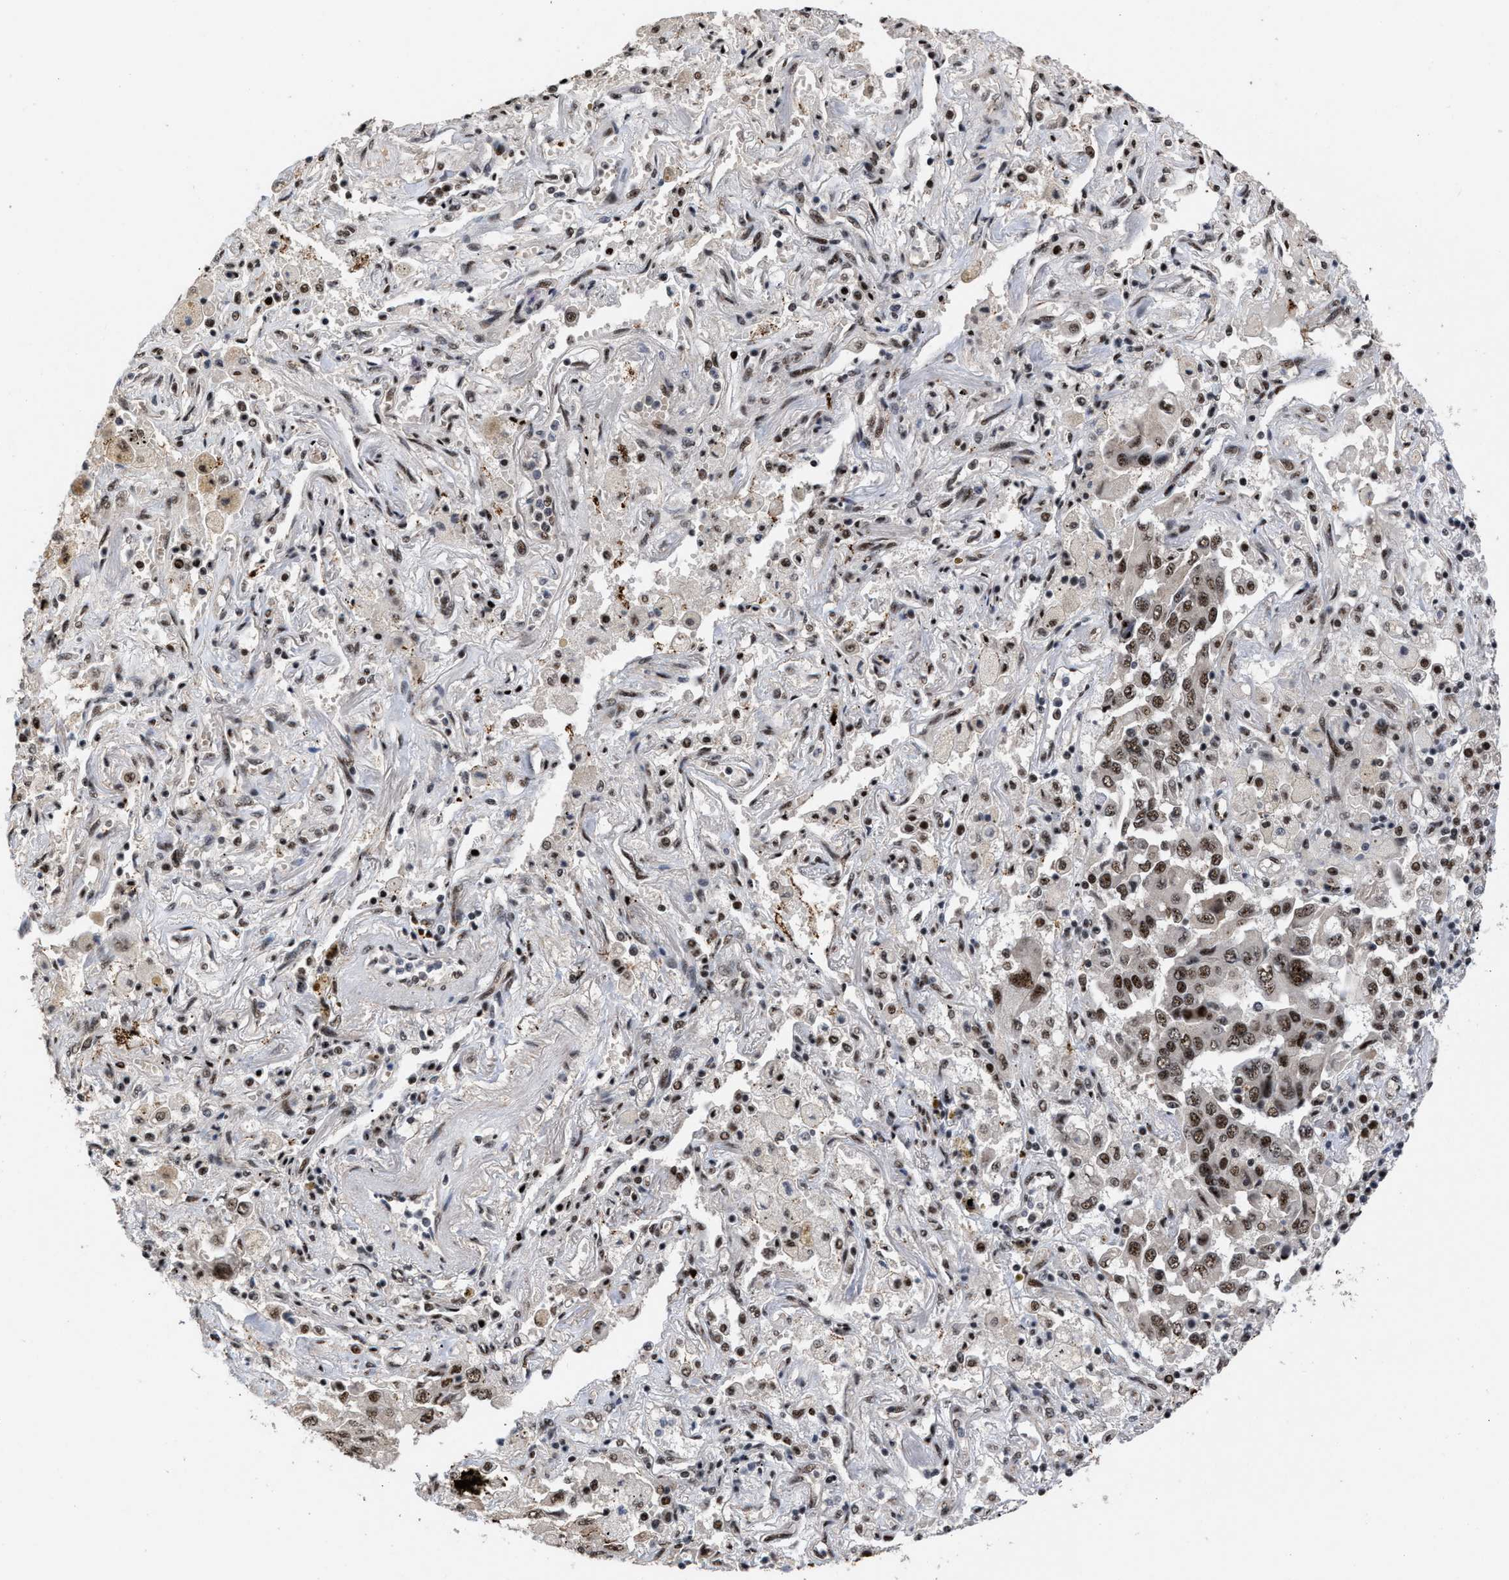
{"staining": {"intensity": "strong", "quantity": ">75%", "location": "nuclear"}, "tissue": "lung cancer", "cell_type": "Tumor cells", "image_type": "cancer", "snomed": [{"axis": "morphology", "description": "Adenocarcinoma, NOS"}, {"axis": "topography", "description": "Lung"}], "caption": "Immunohistochemical staining of lung cancer shows high levels of strong nuclear staining in approximately >75% of tumor cells. (IHC, brightfield microscopy, high magnification).", "gene": "EIF4A3", "patient": {"sex": "female", "age": 65}}